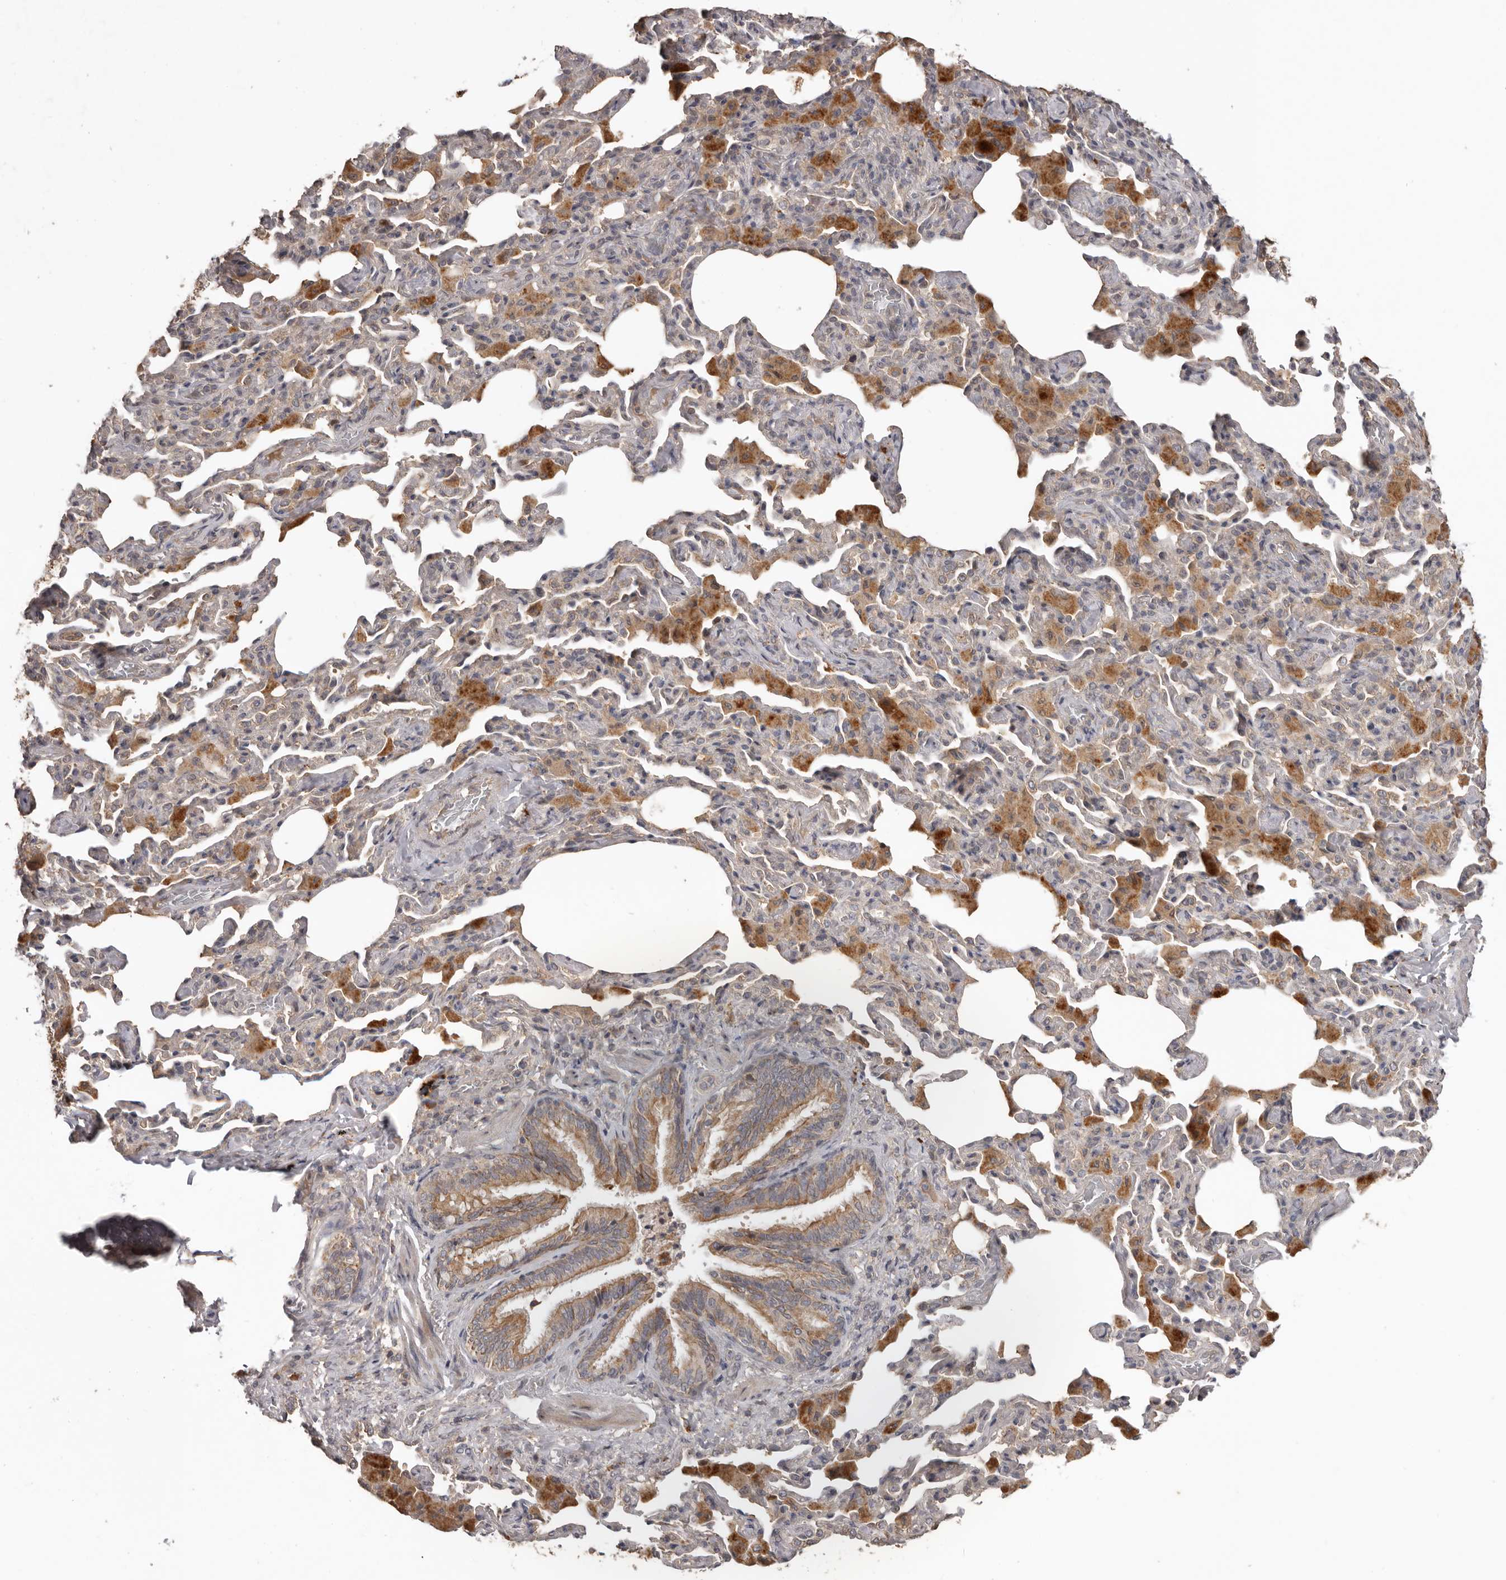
{"staining": {"intensity": "moderate", "quantity": ">75%", "location": "cytoplasmic/membranous"}, "tissue": "bronchus", "cell_type": "Respiratory epithelial cells", "image_type": "normal", "snomed": [{"axis": "morphology", "description": "Normal tissue, NOS"}, {"axis": "morphology", "description": "Inflammation, NOS"}, {"axis": "topography", "description": "Lung"}], "caption": "Immunohistochemical staining of normal human bronchus exhibits >75% levels of moderate cytoplasmic/membranous protein expression in about >75% of respiratory epithelial cells.", "gene": "NMUR1", "patient": {"sex": "female", "age": 46}}